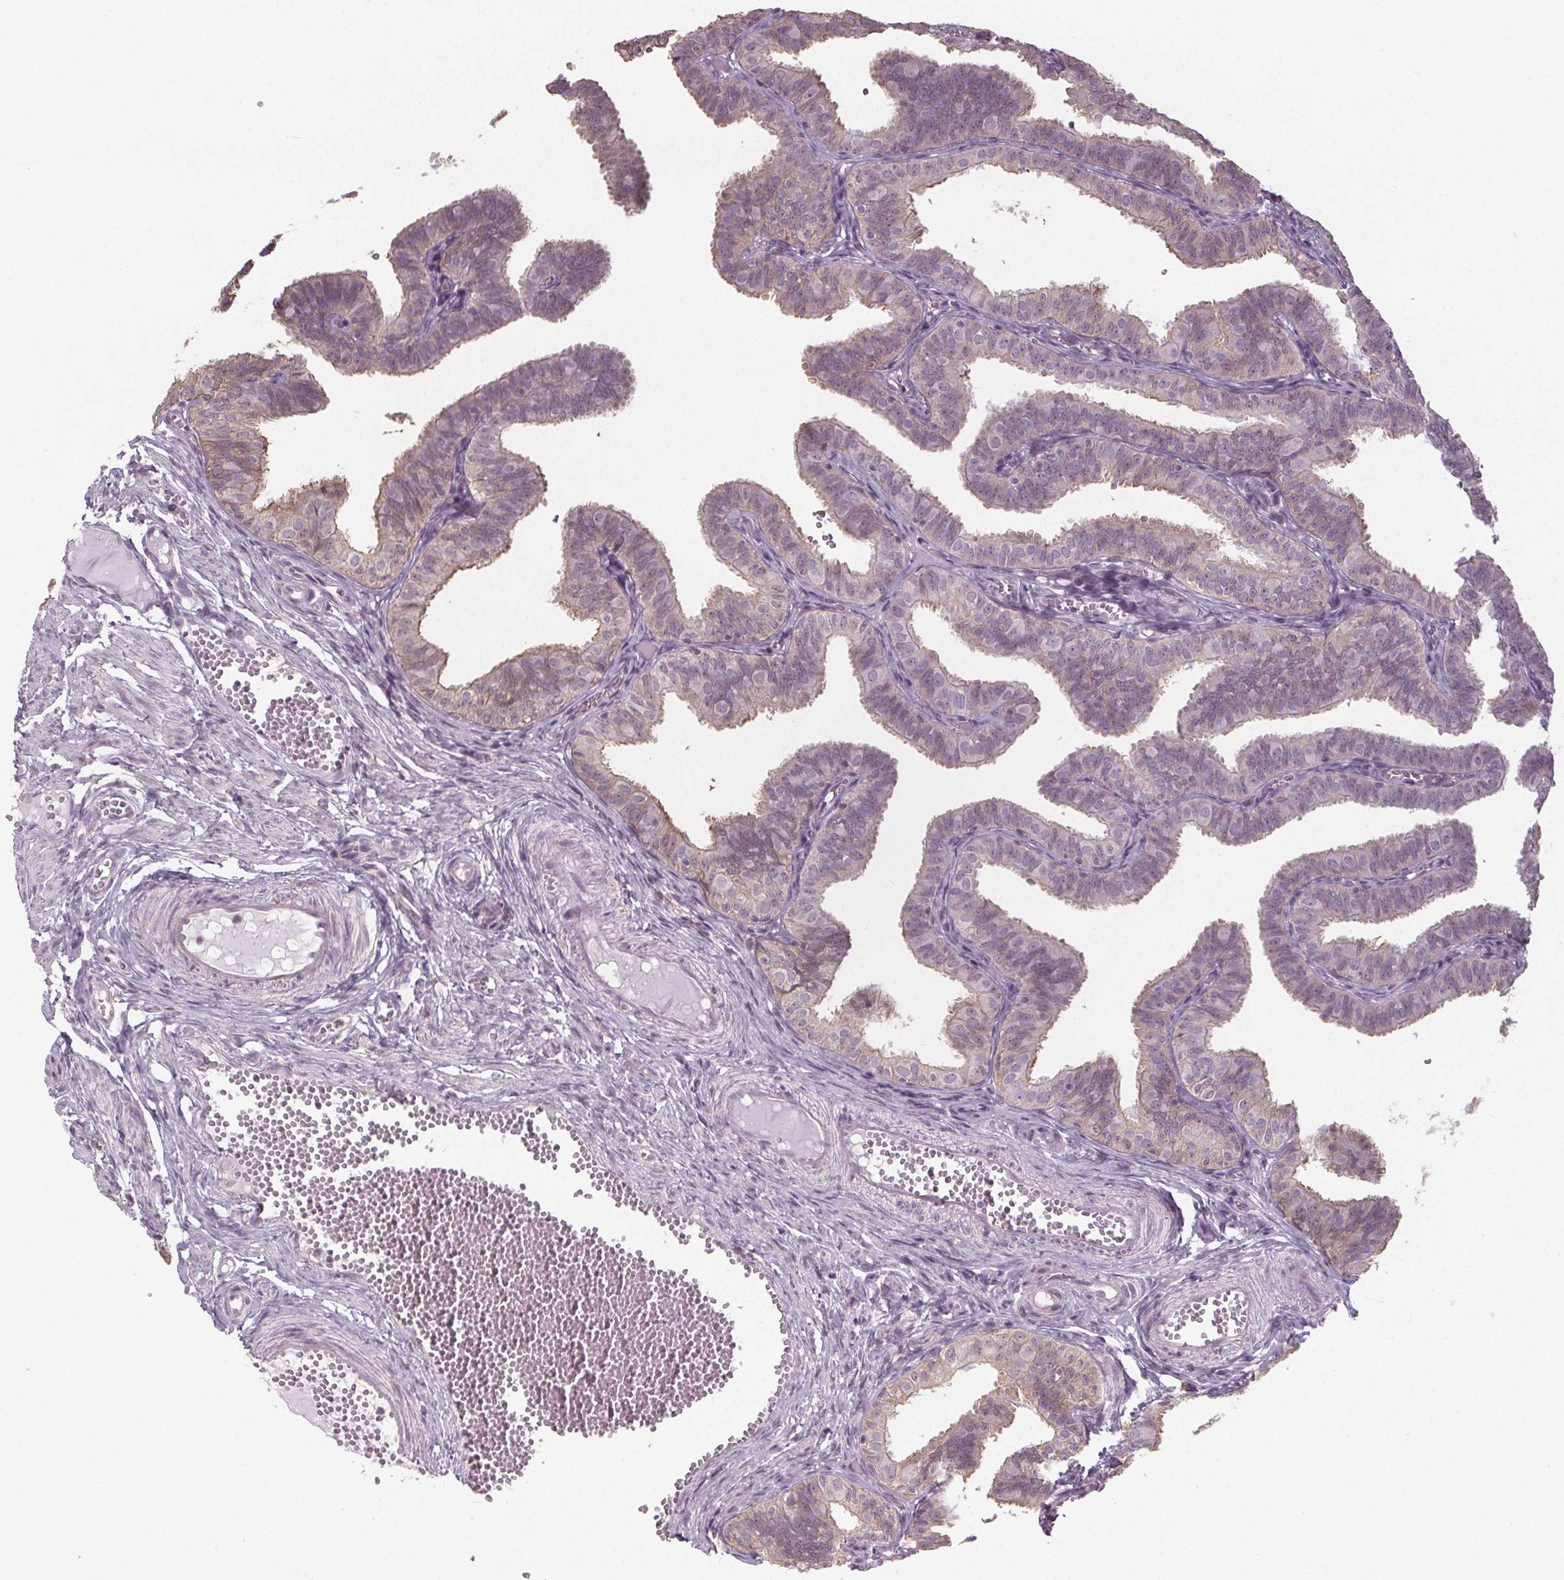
{"staining": {"intensity": "weak", "quantity": "<25%", "location": "cytoplasmic/membranous,nuclear"}, "tissue": "fallopian tube", "cell_type": "Glandular cells", "image_type": "normal", "snomed": [{"axis": "morphology", "description": "Normal tissue, NOS"}, {"axis": "topography", "description": "Fallopian tube"}], "caption": "IHC micrograph of benign fallopian tube: human fallopian tube stained with DAB (3,3'-diaminobenzidine) demonstrates no significant protein staining in glandular cells.", "gene": "SLC26A2", "patient": {"sex": "female", "age": 25}}